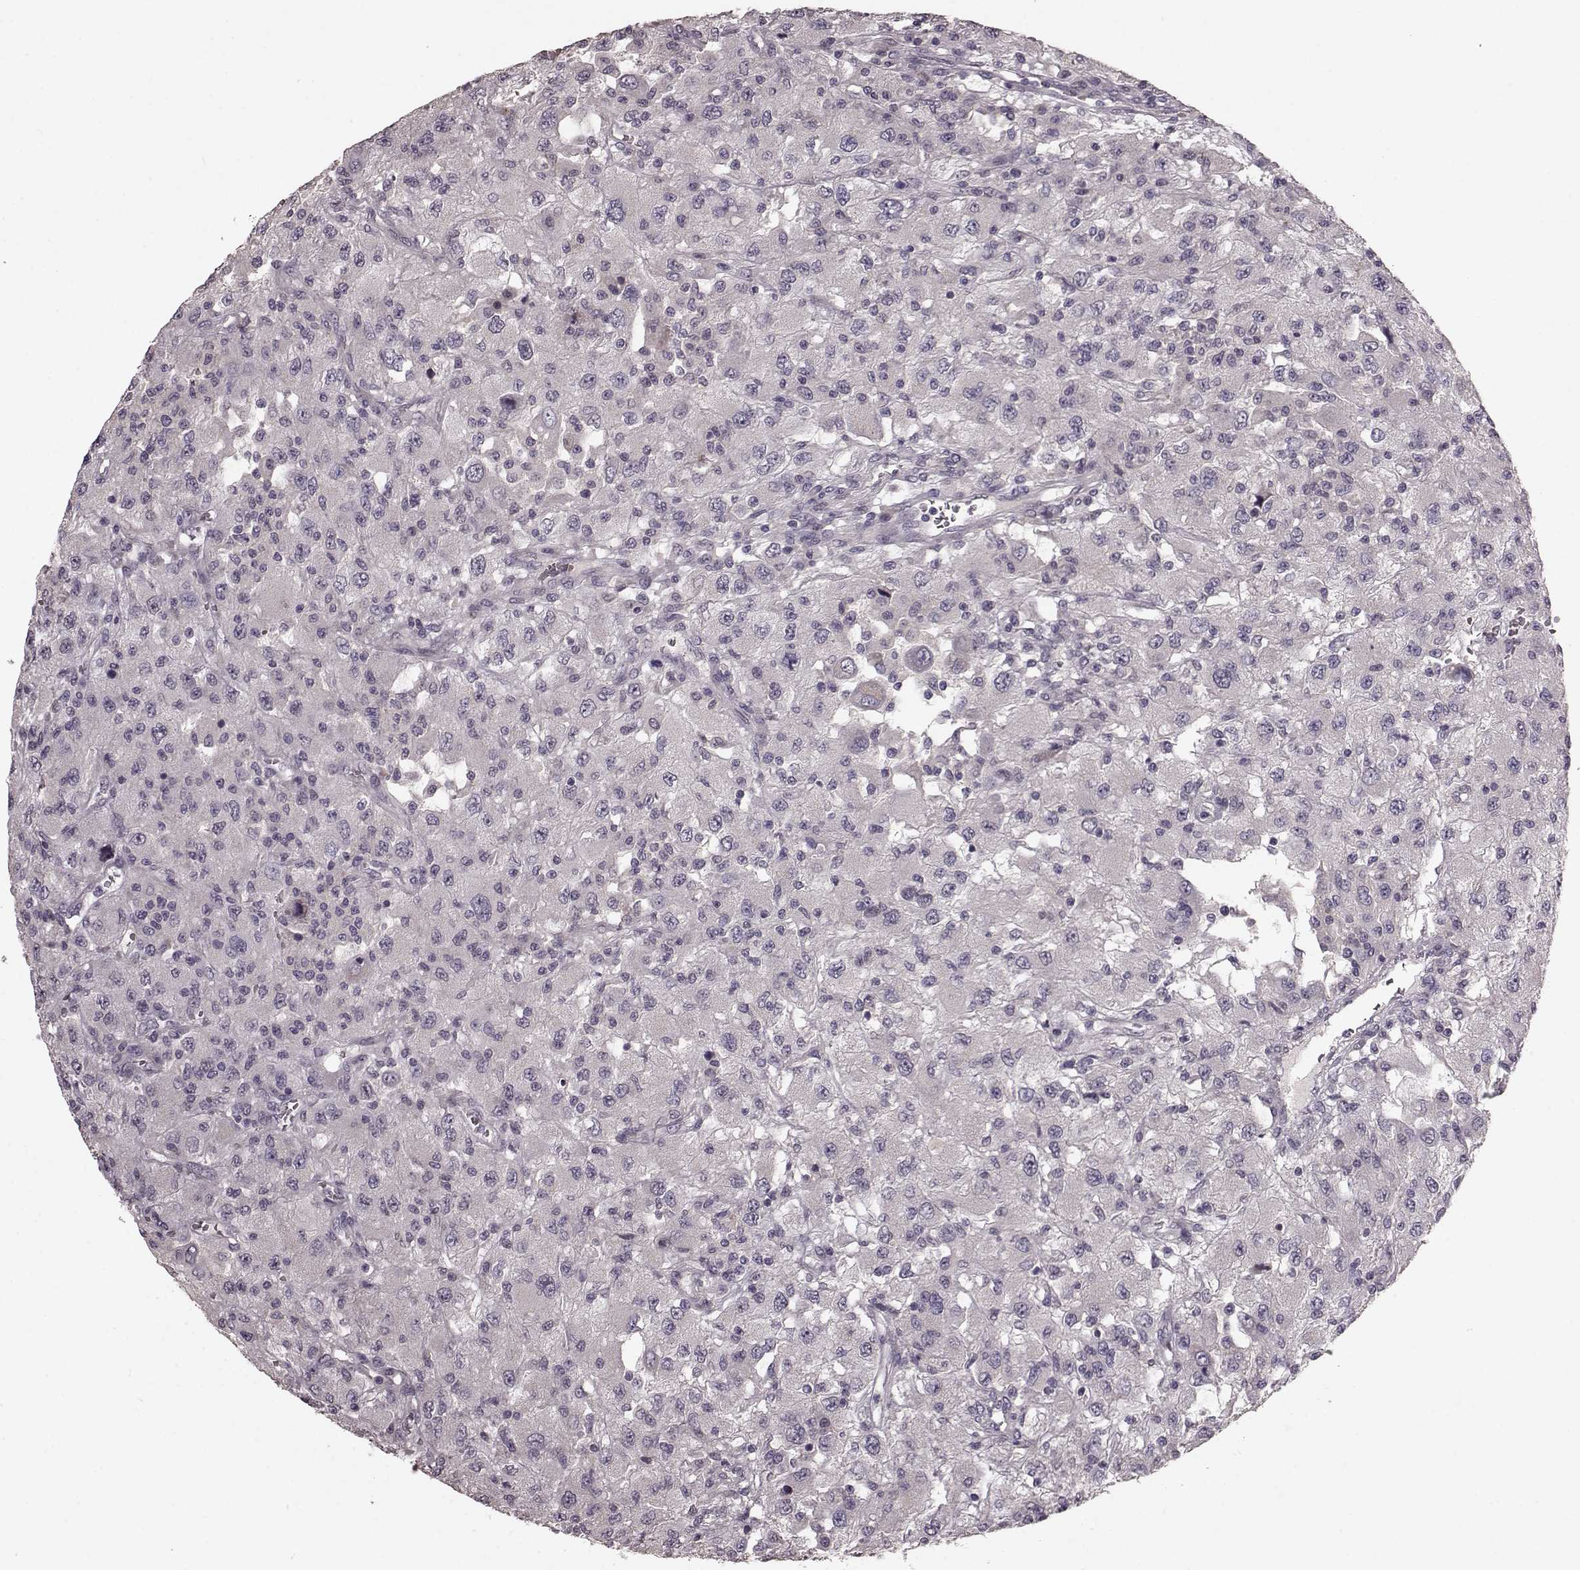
{"staining": {"intensity": "negative", "quantity": "none", "location": "none"}, "tissue": "renal cancer", "cell_type": "Tumor cells", "image_type": "cancer", "snomed": [{"axis": "morphology", "description": "Adenocarcinoma, NOS"}, {"axis": "topography", "description": "Kidney"}], "caption": "This is an IHC histopathology image of adenocarcinoma (renal). There is no staining in tumor cells.", "gene": "SLC52A3", "patient": {"sex": "female", "age": 67}}